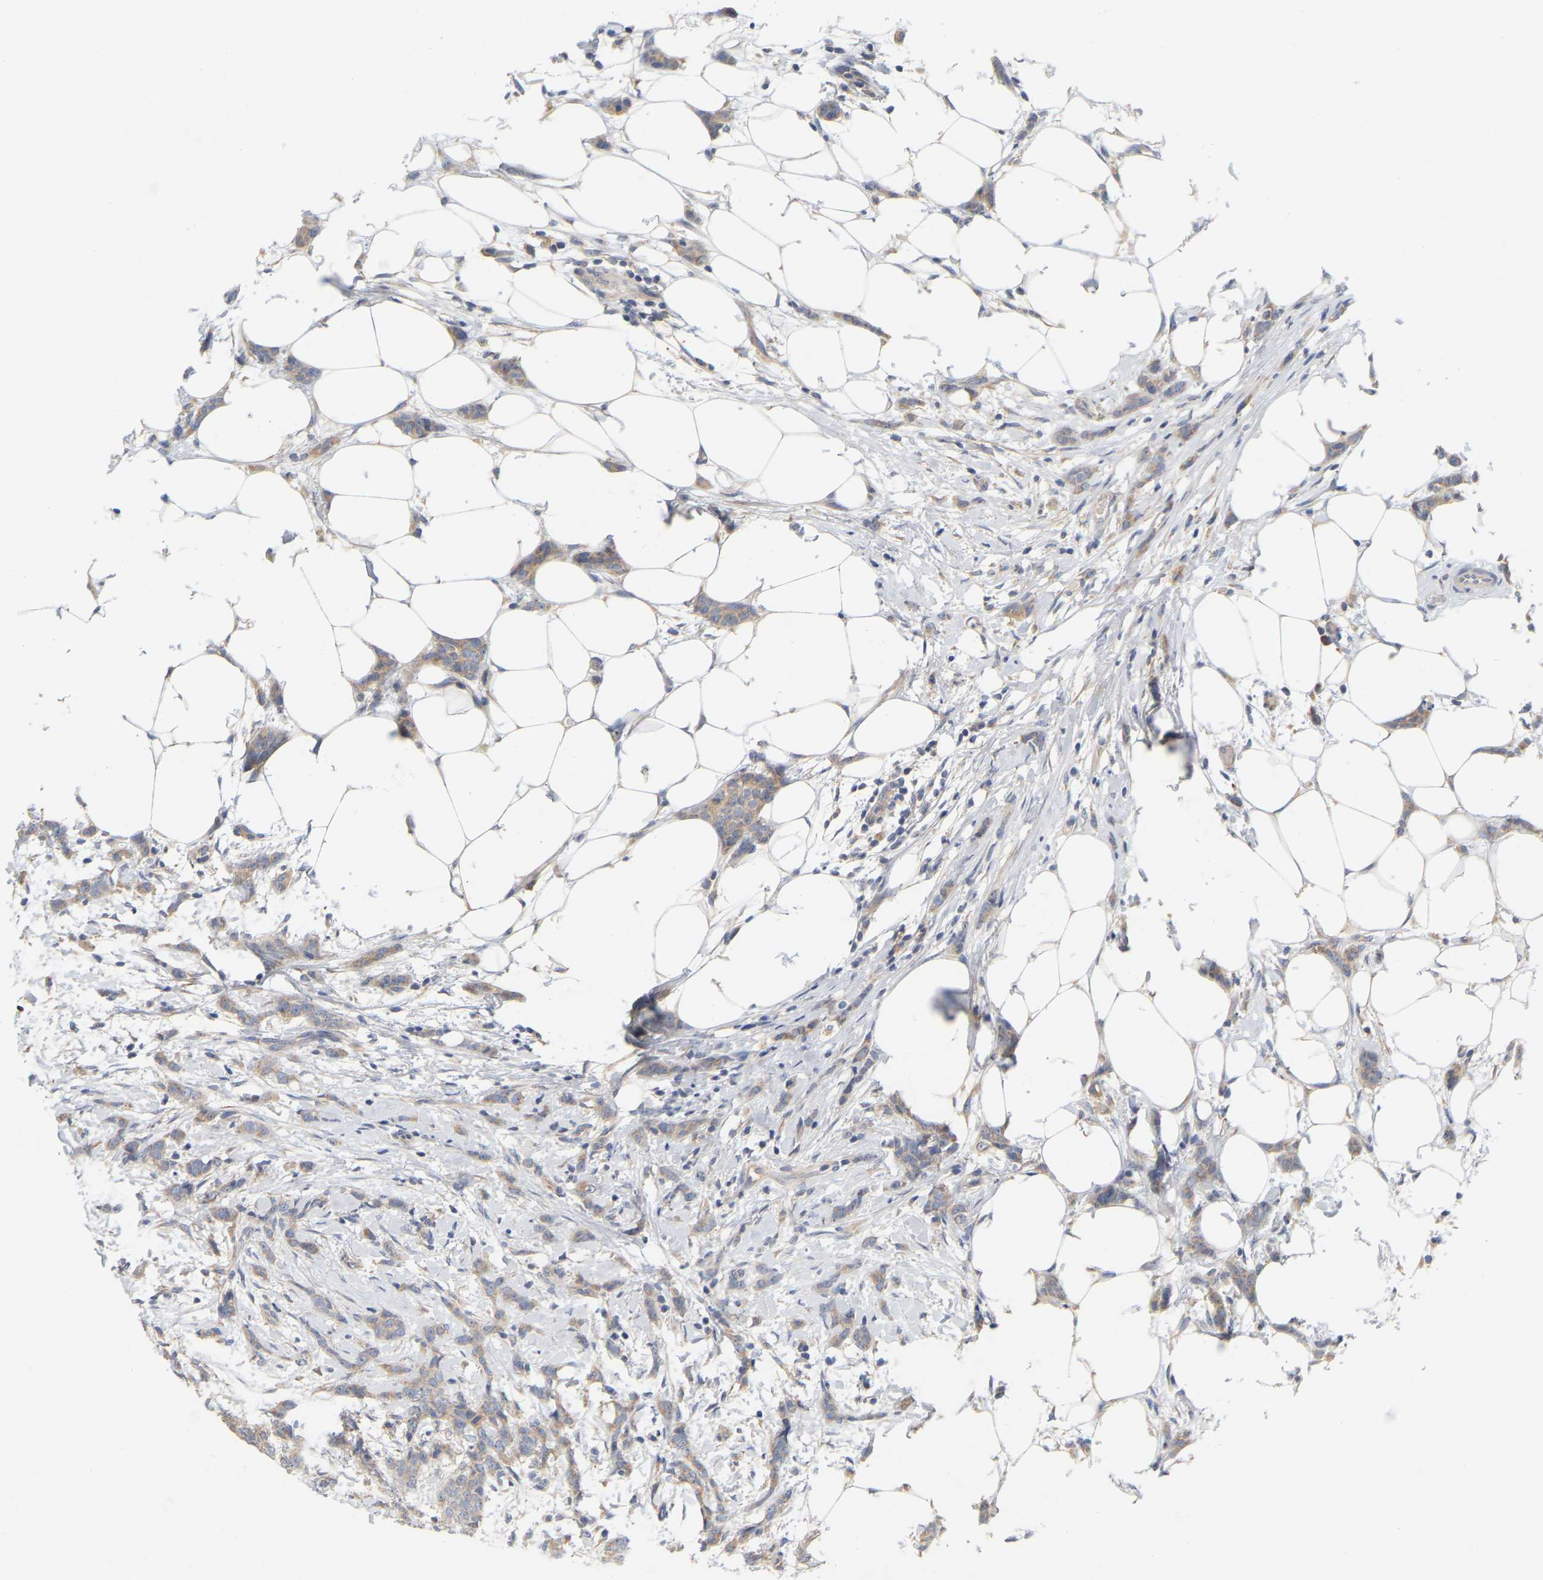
{"staining": {"intensity": "weak", "quantity": ">75%", "location": "cytoplasmic/membranous"}, "tissue": "breast cancer", "cell_type": "Tumor cells", "image_type": "cancer", "snomed": [{"axis": "morphology", "description": "Lobular carcinoma"}, {"axis": "topography", "description": "Skin"}, {"axis": "topography", "description": "Breast"}], "caption": "A high-resolution micrograph shows immunohistochemistry (IHC) staining of breast cancer, which displays weak cytoplasmic/membranous expression in approximately >75% of tumor cells.", "gene": "MINDY4", "patient": {"sex": "female", "age": 46}}